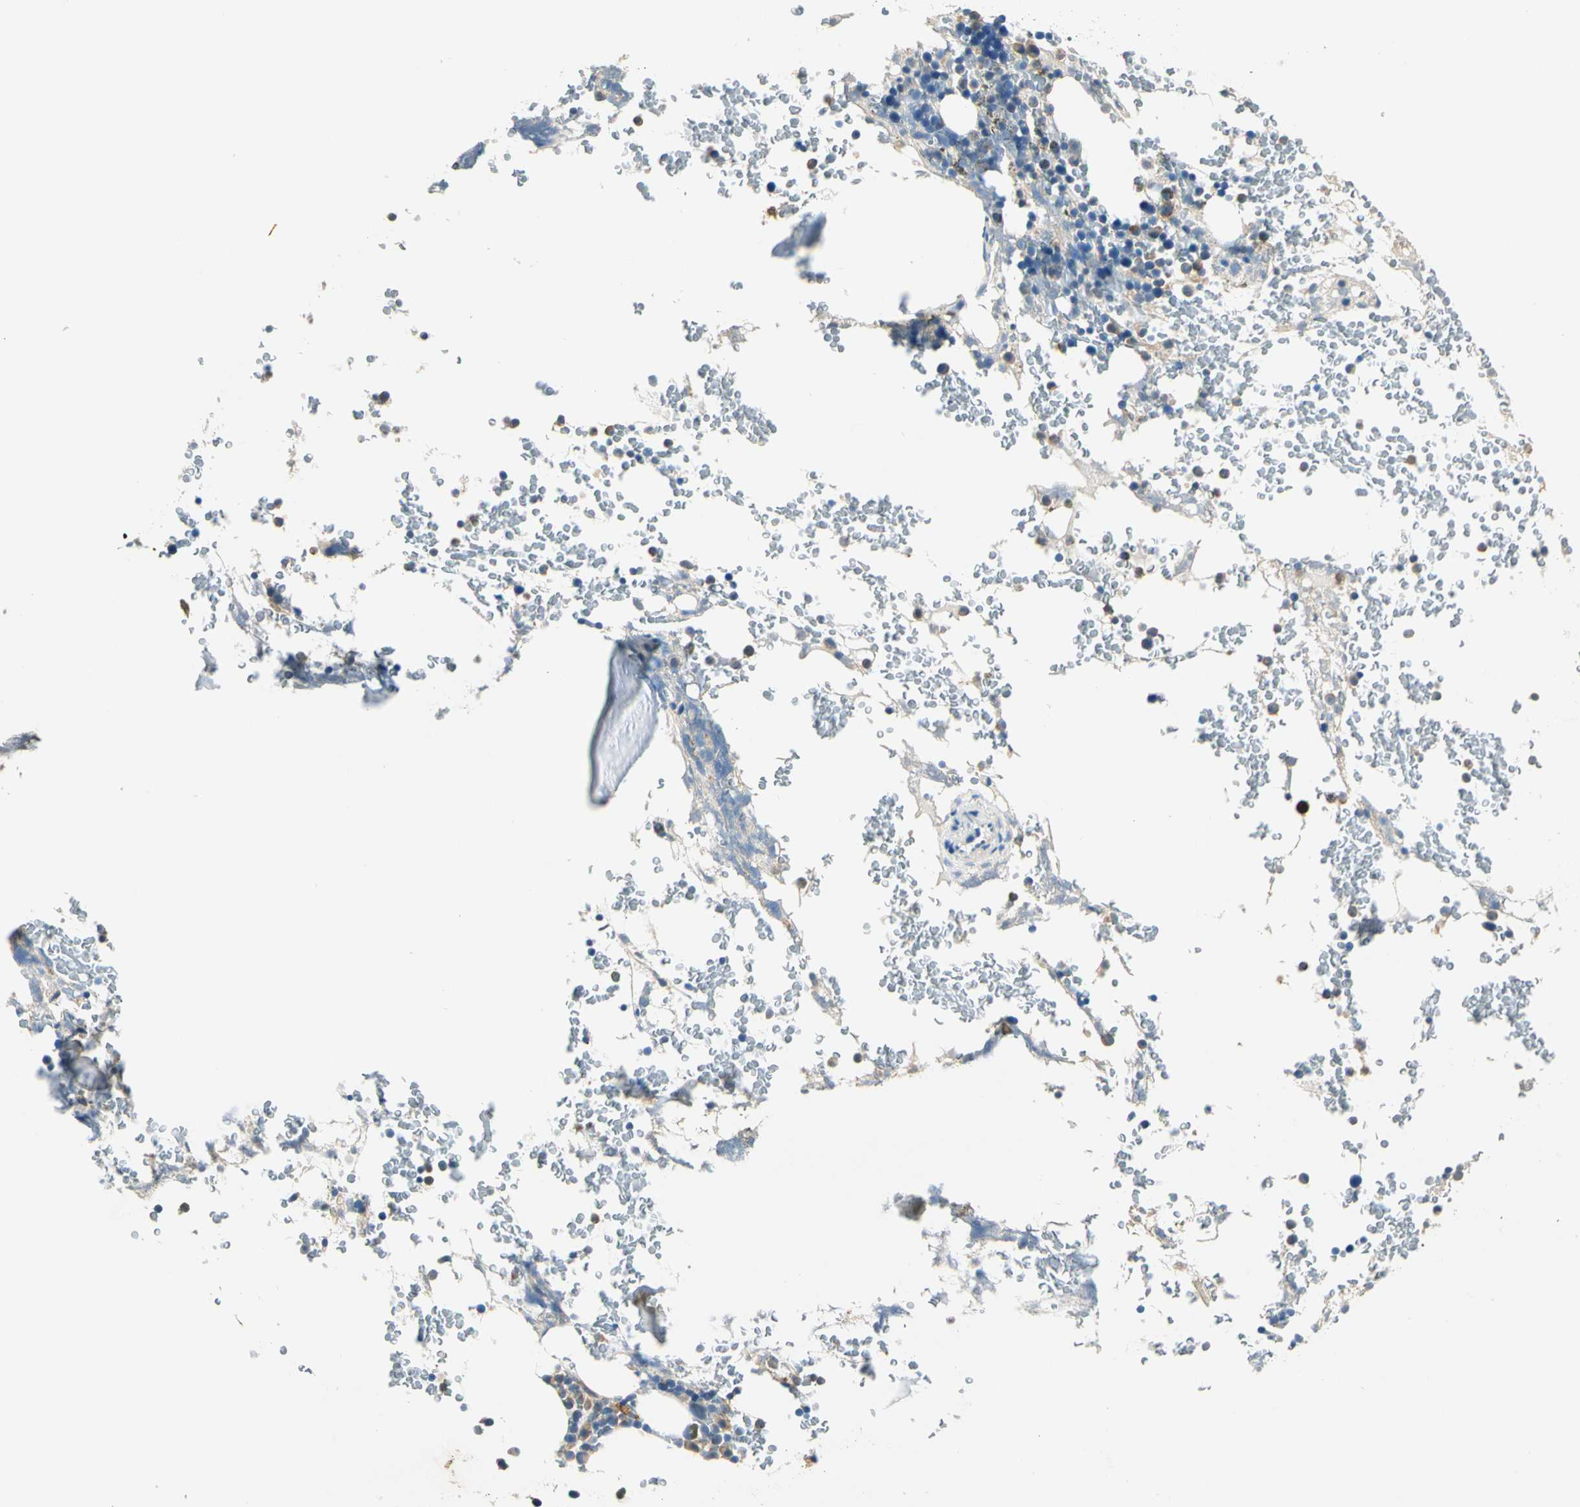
{"staining": {"intensity": "weak", "quantity": "<25%", "location": "cytoplasmic/membranous"}, "tissue": "bone marrow", "cell_type": "Hematopoietic cells", "image_type": "normal", "snomed": [{"axis": "morphology", "description": "Normal tissue, NOS"}, {"axis": "topography", "description": "Bone marrow"}], "caption": "The image shows no staining of hematopoietic cells in normal bone marrow. Brightfield microscopy of immunohistochemistry stained with DAB (brown) and hematoxylin (blue), captured at high magnification.", "gene": "TGFBR3", "patient": {"sex": "female", "age": 66}}